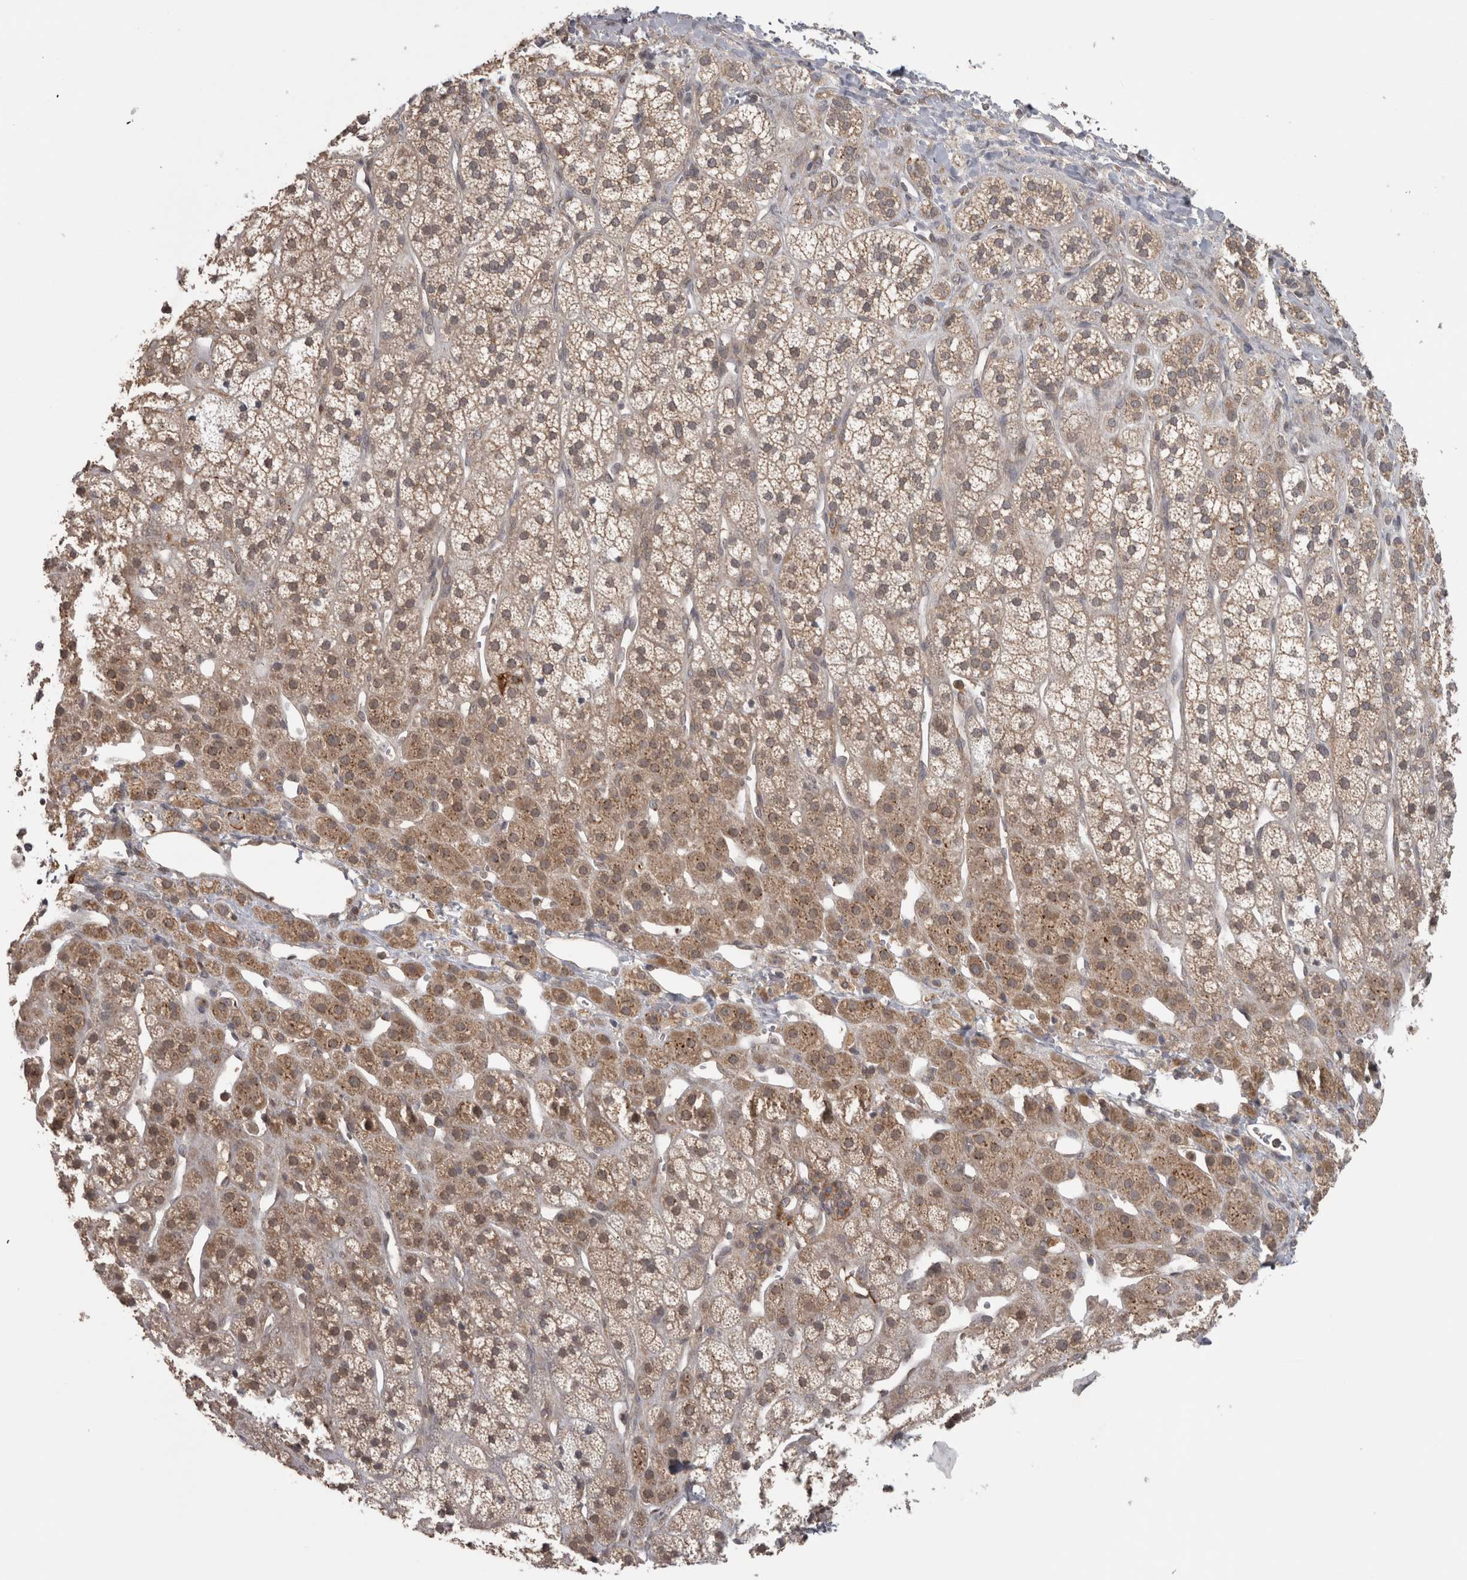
{"staining": {"intensity": "moderate", "quantity": ">75%", "location": "cytoplasmic/membranous"}, "tissue": "adrenal gland", "cell_type": "Glandular cells", "image_type": "normal", "snomed": [{"axis": "morphology", "description": "Normal tissue, NOS"}, {"axis": "topography", "description": "Adrenal gland"}], "caption": "Immunohistochemical staining of normal human adrenal gland exhibits >75% levels of moderate cytoplasmic/membranous protein expression in about >75% of glandular cells.", "gene": "MICU3", "patient": {"sex": "male", "age": 56}}